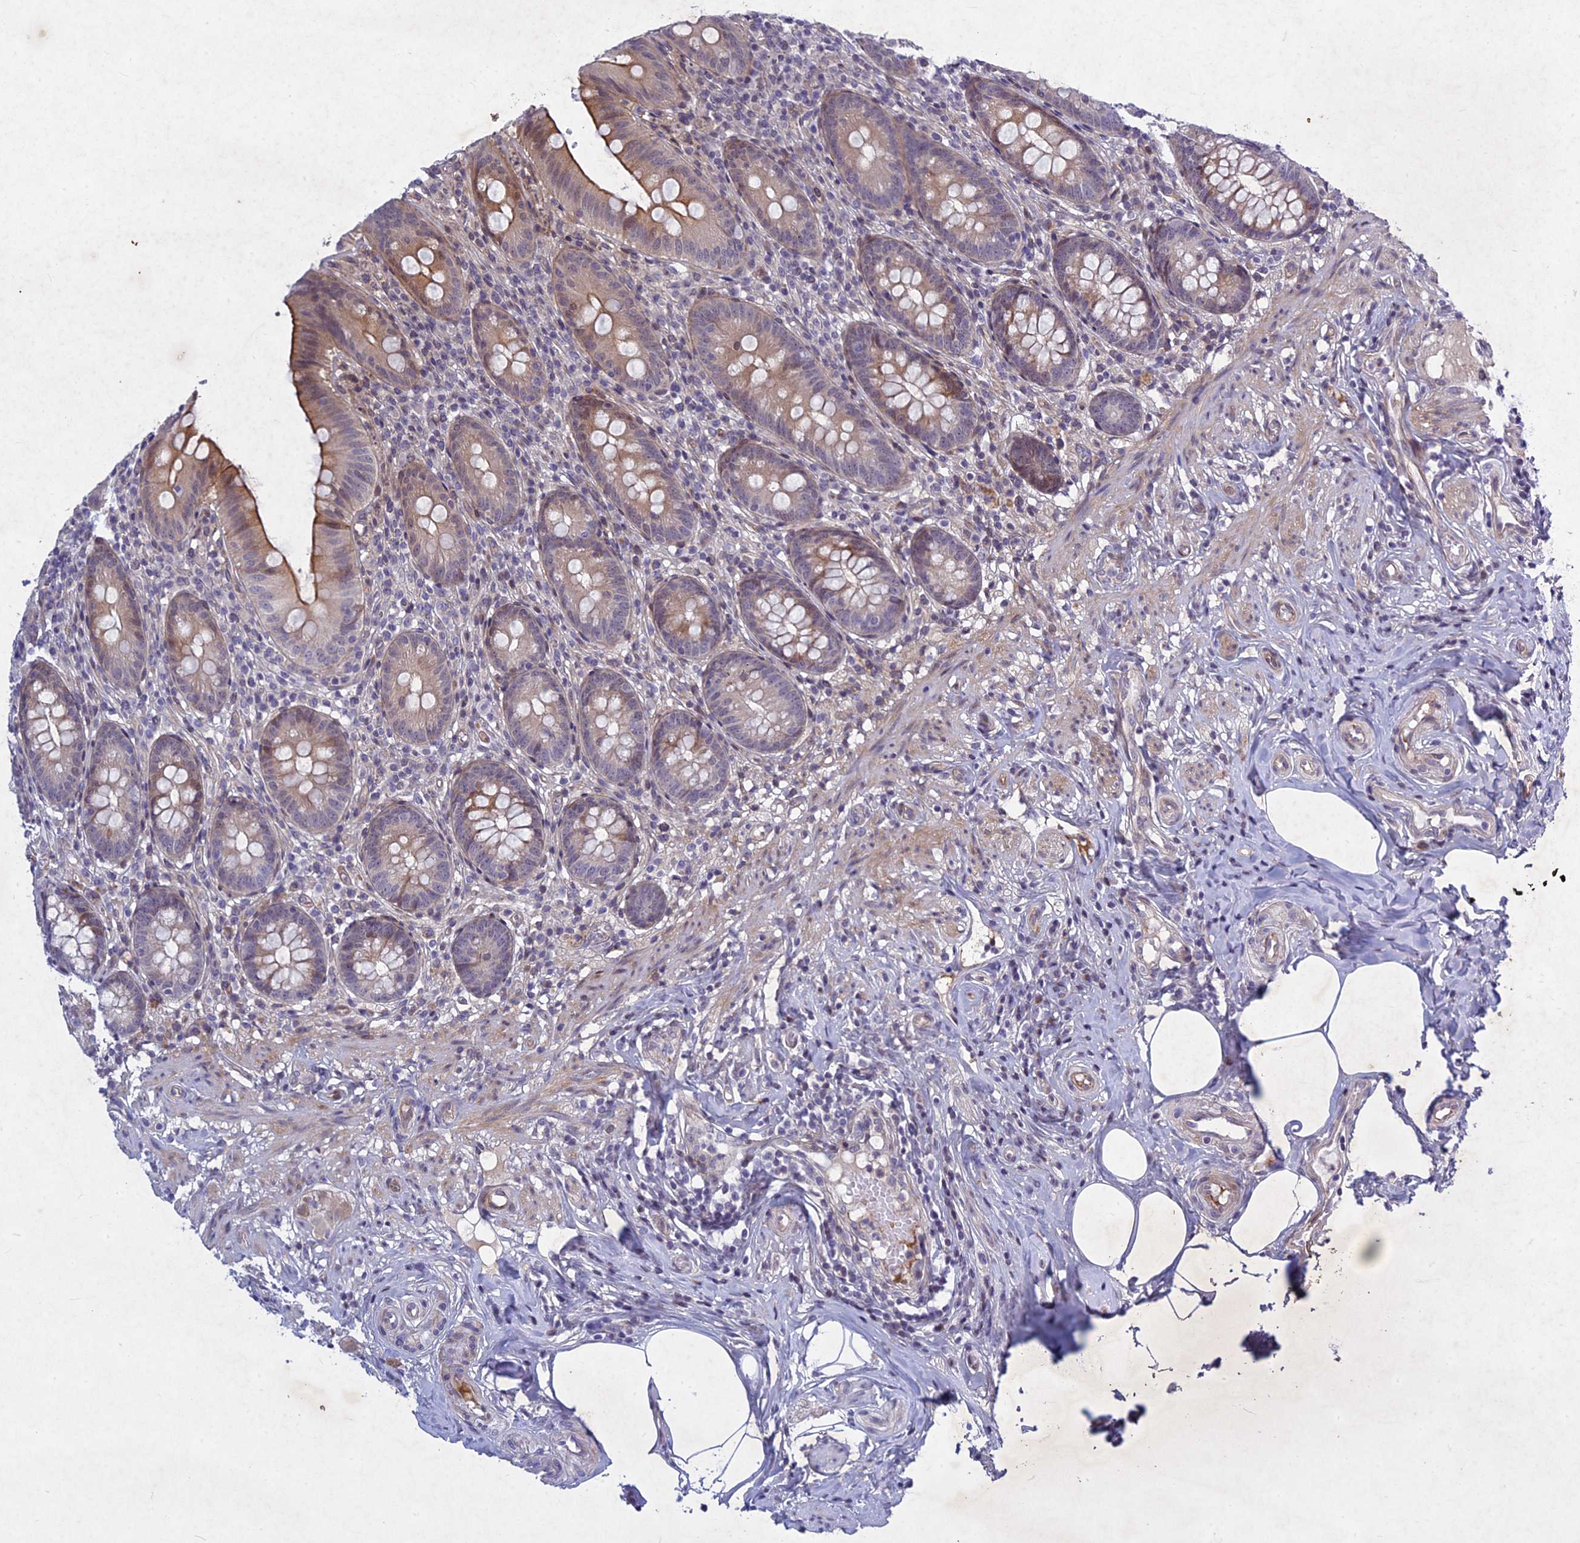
{"staining": {"intensity": "moderate", "quantity": "<25%", "location": "cytoplasmic/membranous"}, "tissue": "appendix", "cell_type": "Glandular cells", "image_type": "normal", "snomed": [{"axis": "morphology", "description": "Normal tissue, NOS"}, {"axis": "topography", "description": "Appendix"}], "caption": "Immunohistochemical staining of benign appendix exhibits <25% levels of moderate cytoplasmic/membranous protein positivity in approximately <25% of glandular cells. The staining is performed using DAB (3,3'-diaminobenzidine) brown chromogen to label protein expression. The nuclei are counter-stained blue using hematoxylin.", "gene": "PTHLH", "patient": {"sex": "male", "age": 55}}